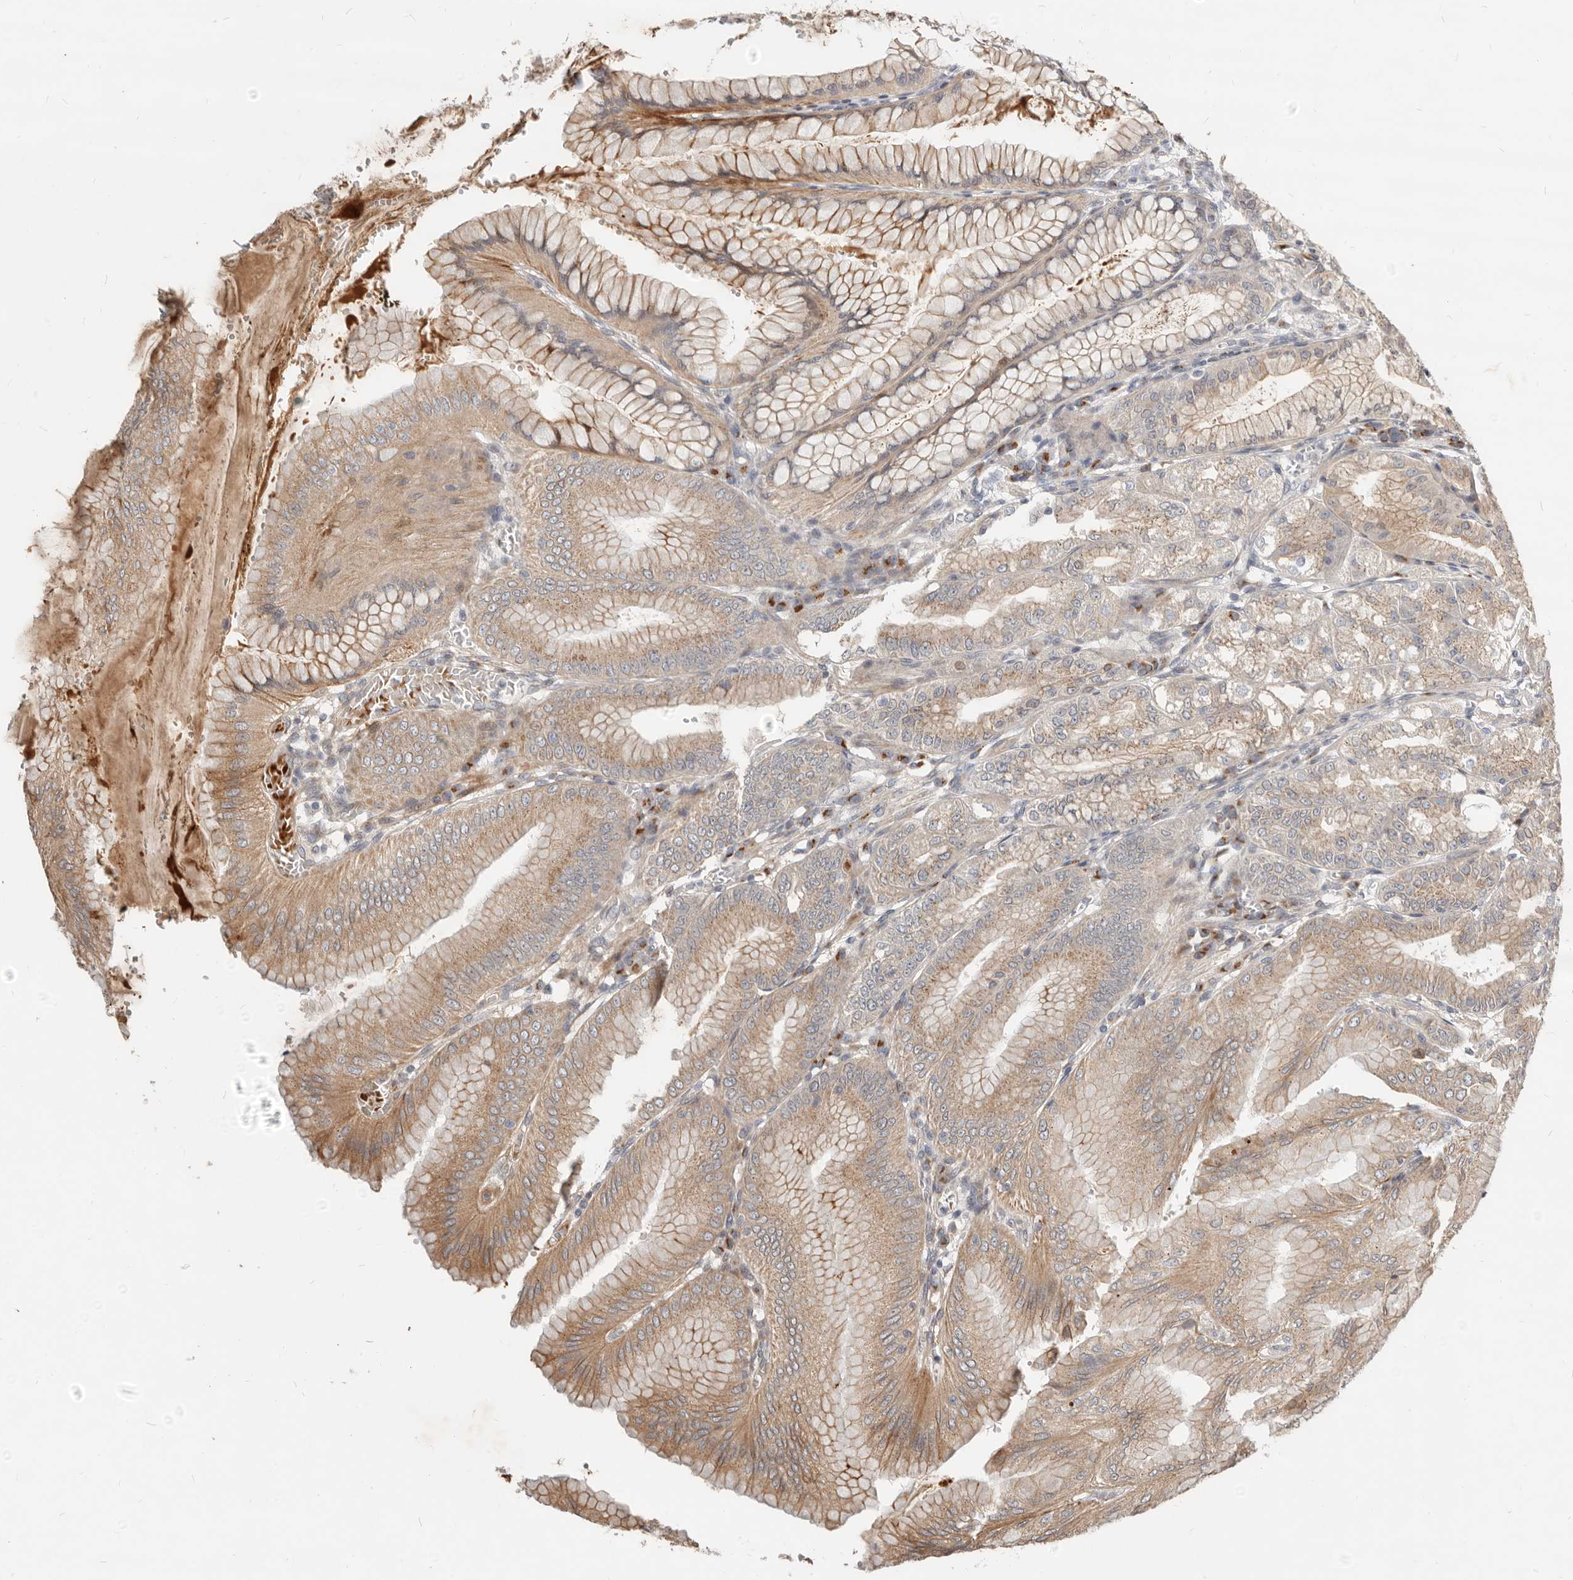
{"staining": {"intensity": "moderate", "quantity": "25%-75%", "location": "cytoplasmic/membranous"}, "tissue": "stomach", "cell_type": "Glandular cells", "image_type": "normal", "snomed": [{"axis": "morphology", "description": "Normal tissue, NOS"}, {"axis": "topography", "description": "Stomach, lower"}], "caption": "DAB (3,3'-diaminobenzidine) immunohistochemical staining of normal human stomach exhibits moderate cytoplasmic/membranous protein expression in approximately 25%-75% of glandular cells.", "gene": "NPY4R2", "patient": {"sex": "male", "age": 71}}